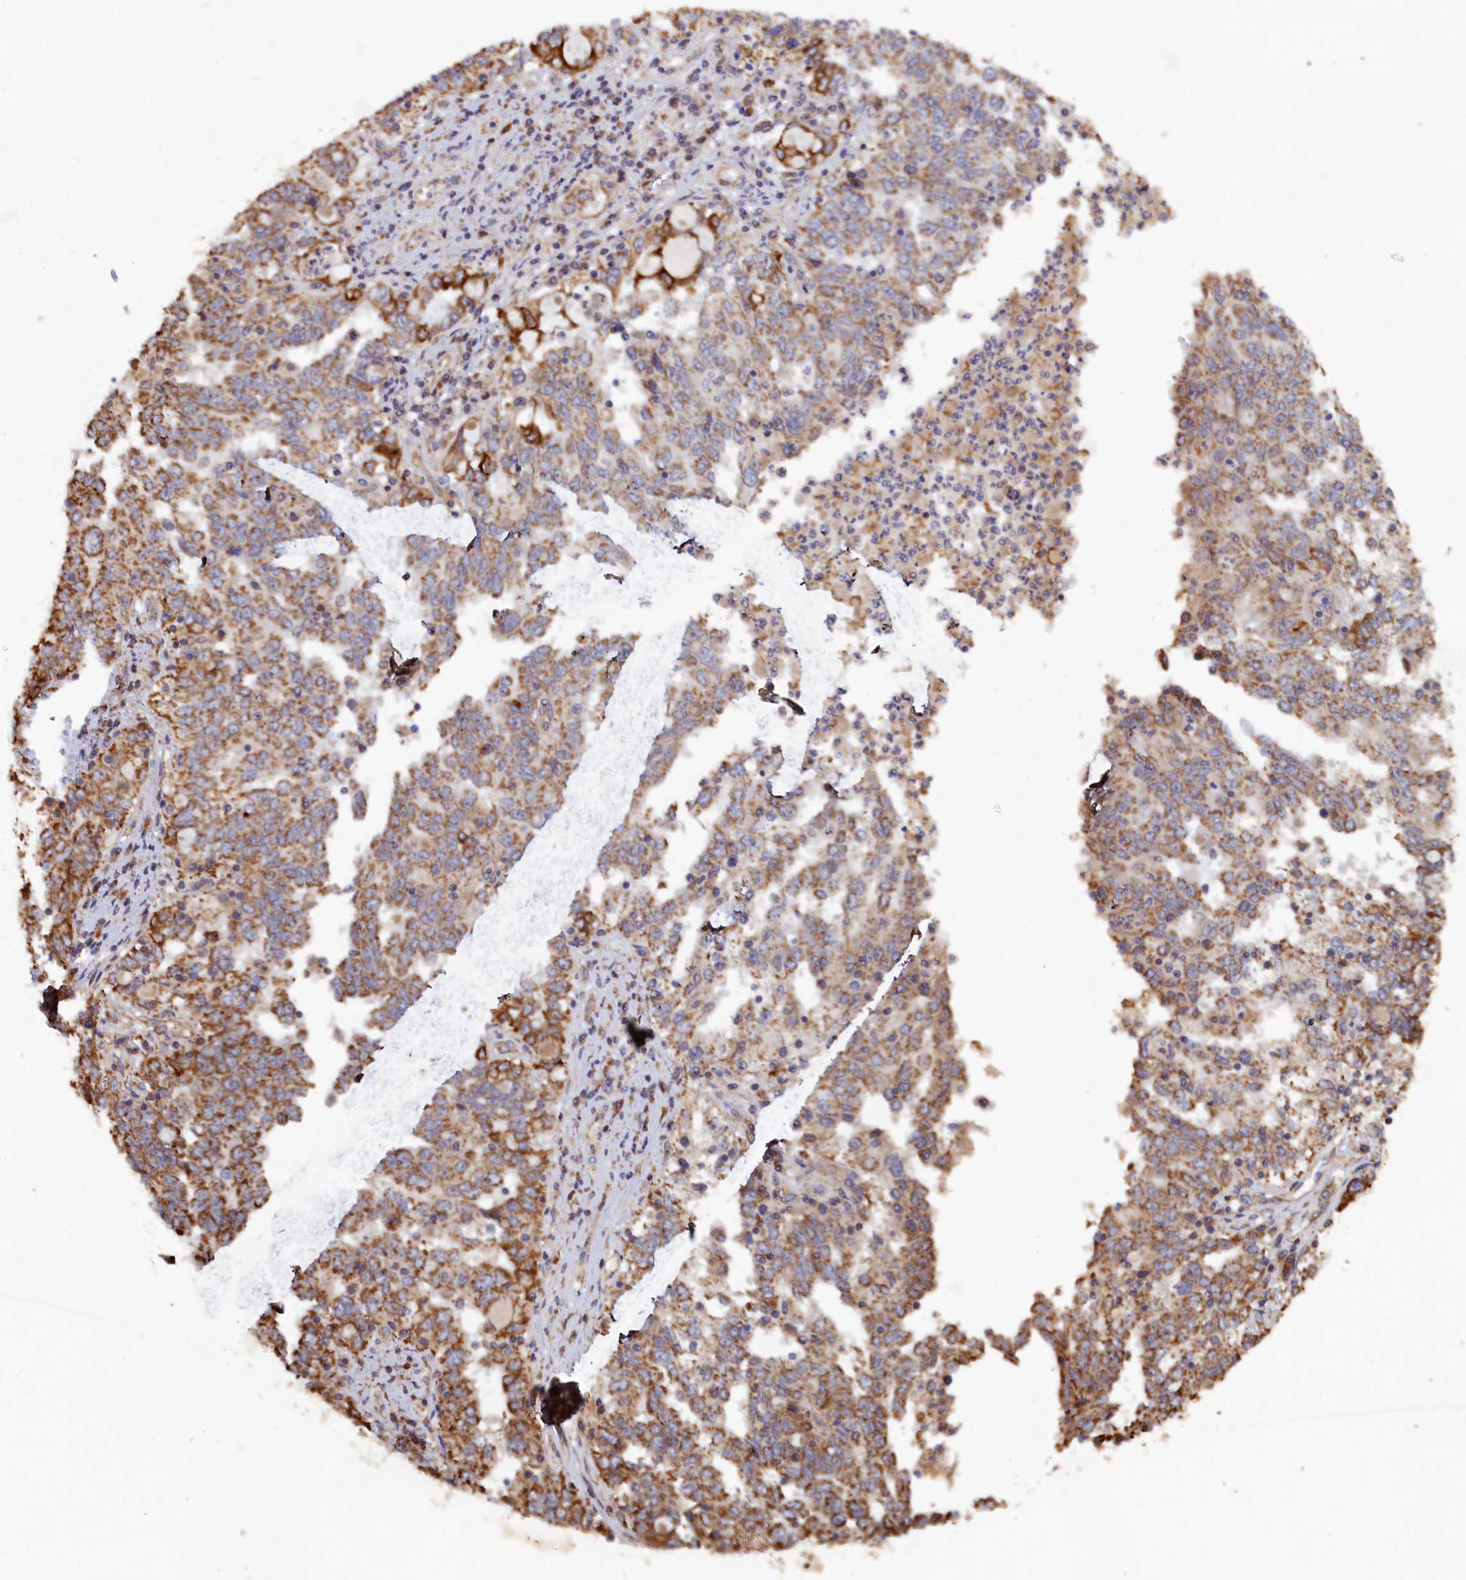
{"staining": {"intensity": "moderate", "quantity": ">75%", "location": "cytoplasmic/membranous"}, "tissue": "ovarian cancer", "cell_type": "Tumor cells", "image_type": "cancer", "snomed": [{"axis": "morphology", "description": "Carcinoma, endometroid"}, {"axis": "topography", "description": "Ovary"}], "caption": "Immunohistochemistry (DAB (3,3'-diaminobenzidine)) staining of ovarian cancer (endometroid carcinoma) demonstrates moderate cytoplasmic/membranous protein staining in about >75% of tumor cells.", "gene": "ZNF816", "patient": {"sex": "female", "age": 62}}